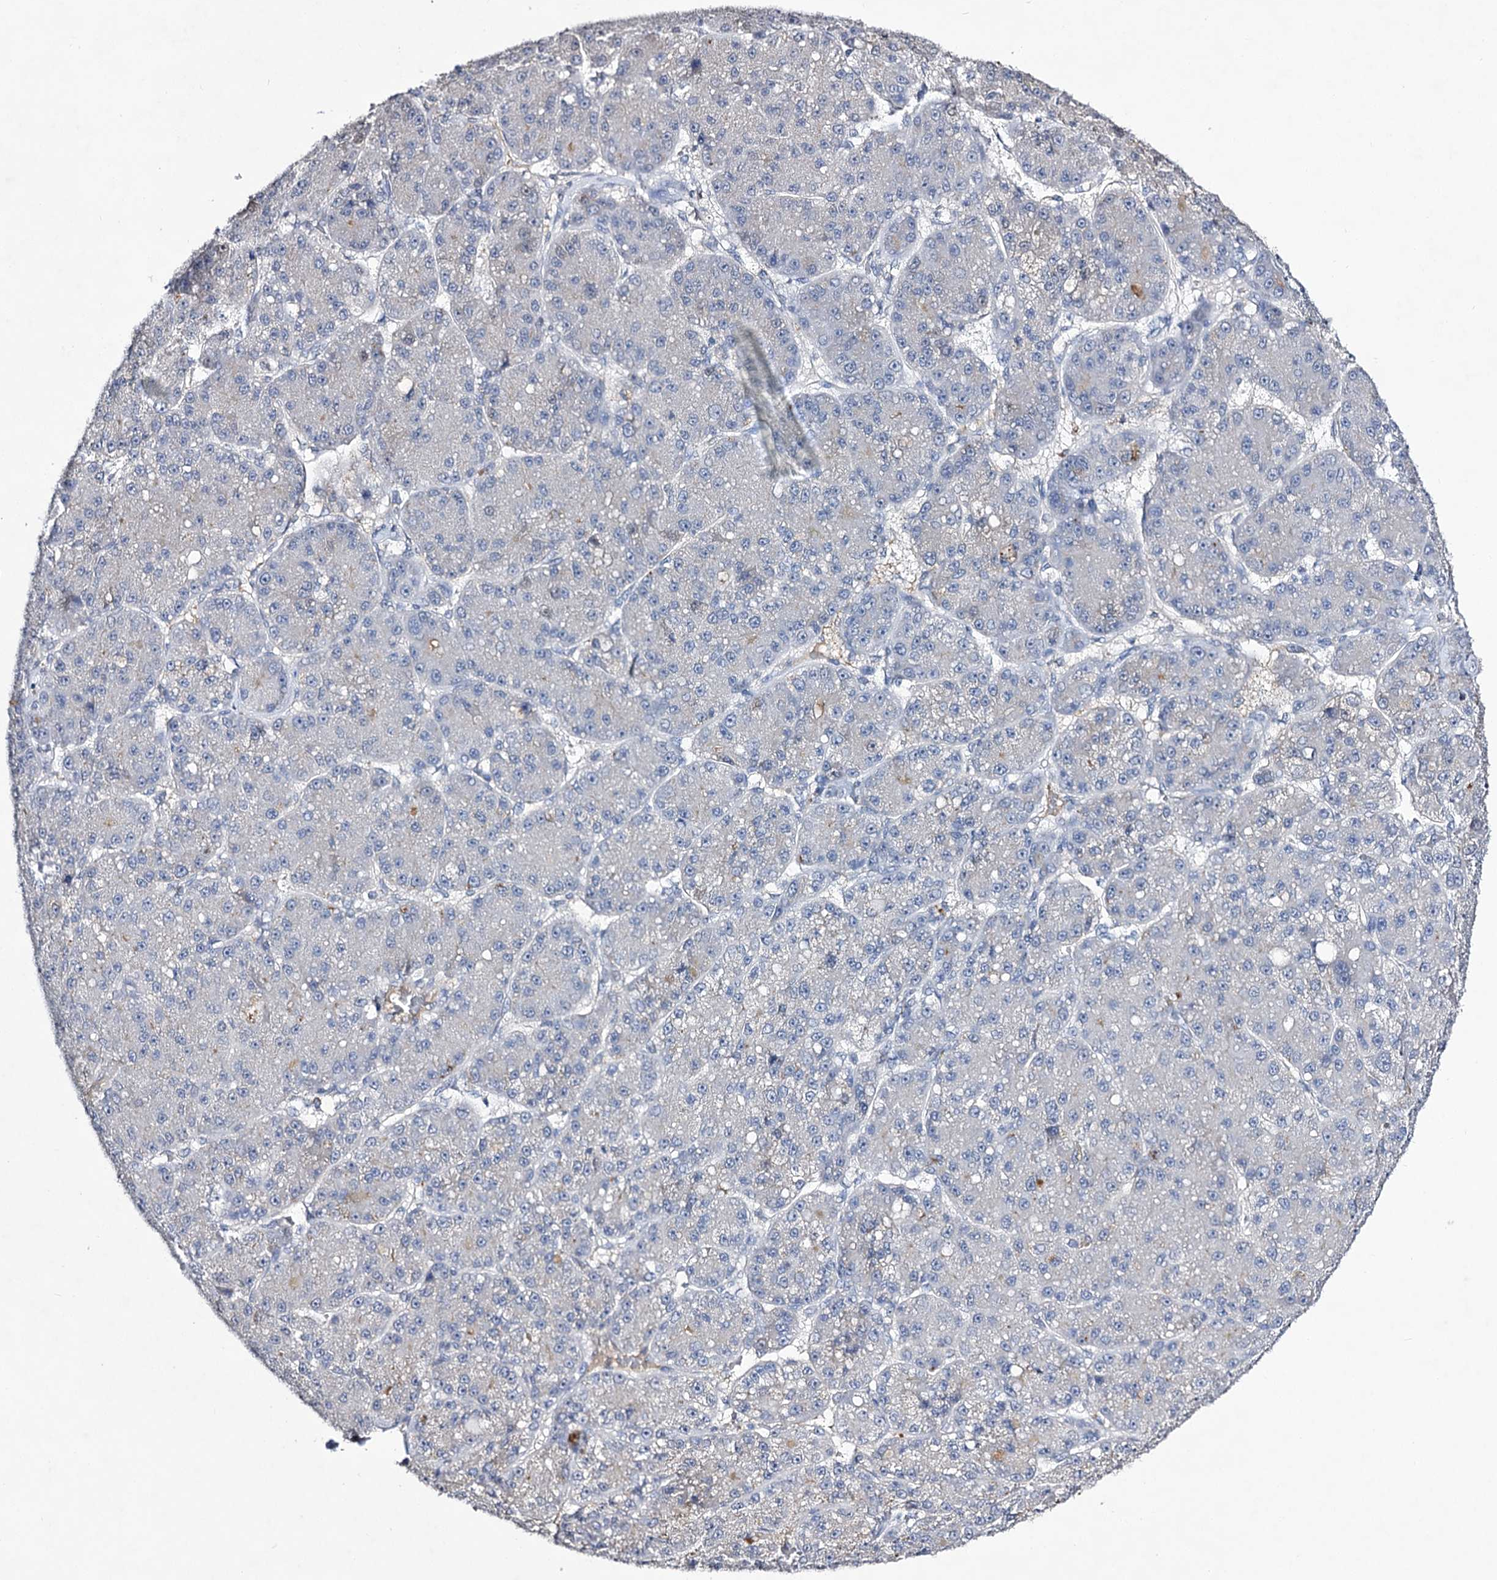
{"staining": {"intensity": "negative", "quantity": "none", "location": "none"}, "tissue": "liver cancer", "cell_type": "Tumor cells", "image_type": "cancer", "snomed": [{"axis": "morphology", "description": "Carcinoma, Hepatocellular, NOS"}, {"axis": "topography", "description": "Liver"}], "caption": "An immunohistochemistry (IHC) photomicrograph of liver cancer is shown. There is no staining in tumor cells of liver cancer. (Immunohistochemistry (ihc), brightfield microscopy, high magnification).", "gene": "PLIN1", "patient": {"sex": "male", "age": 67}}